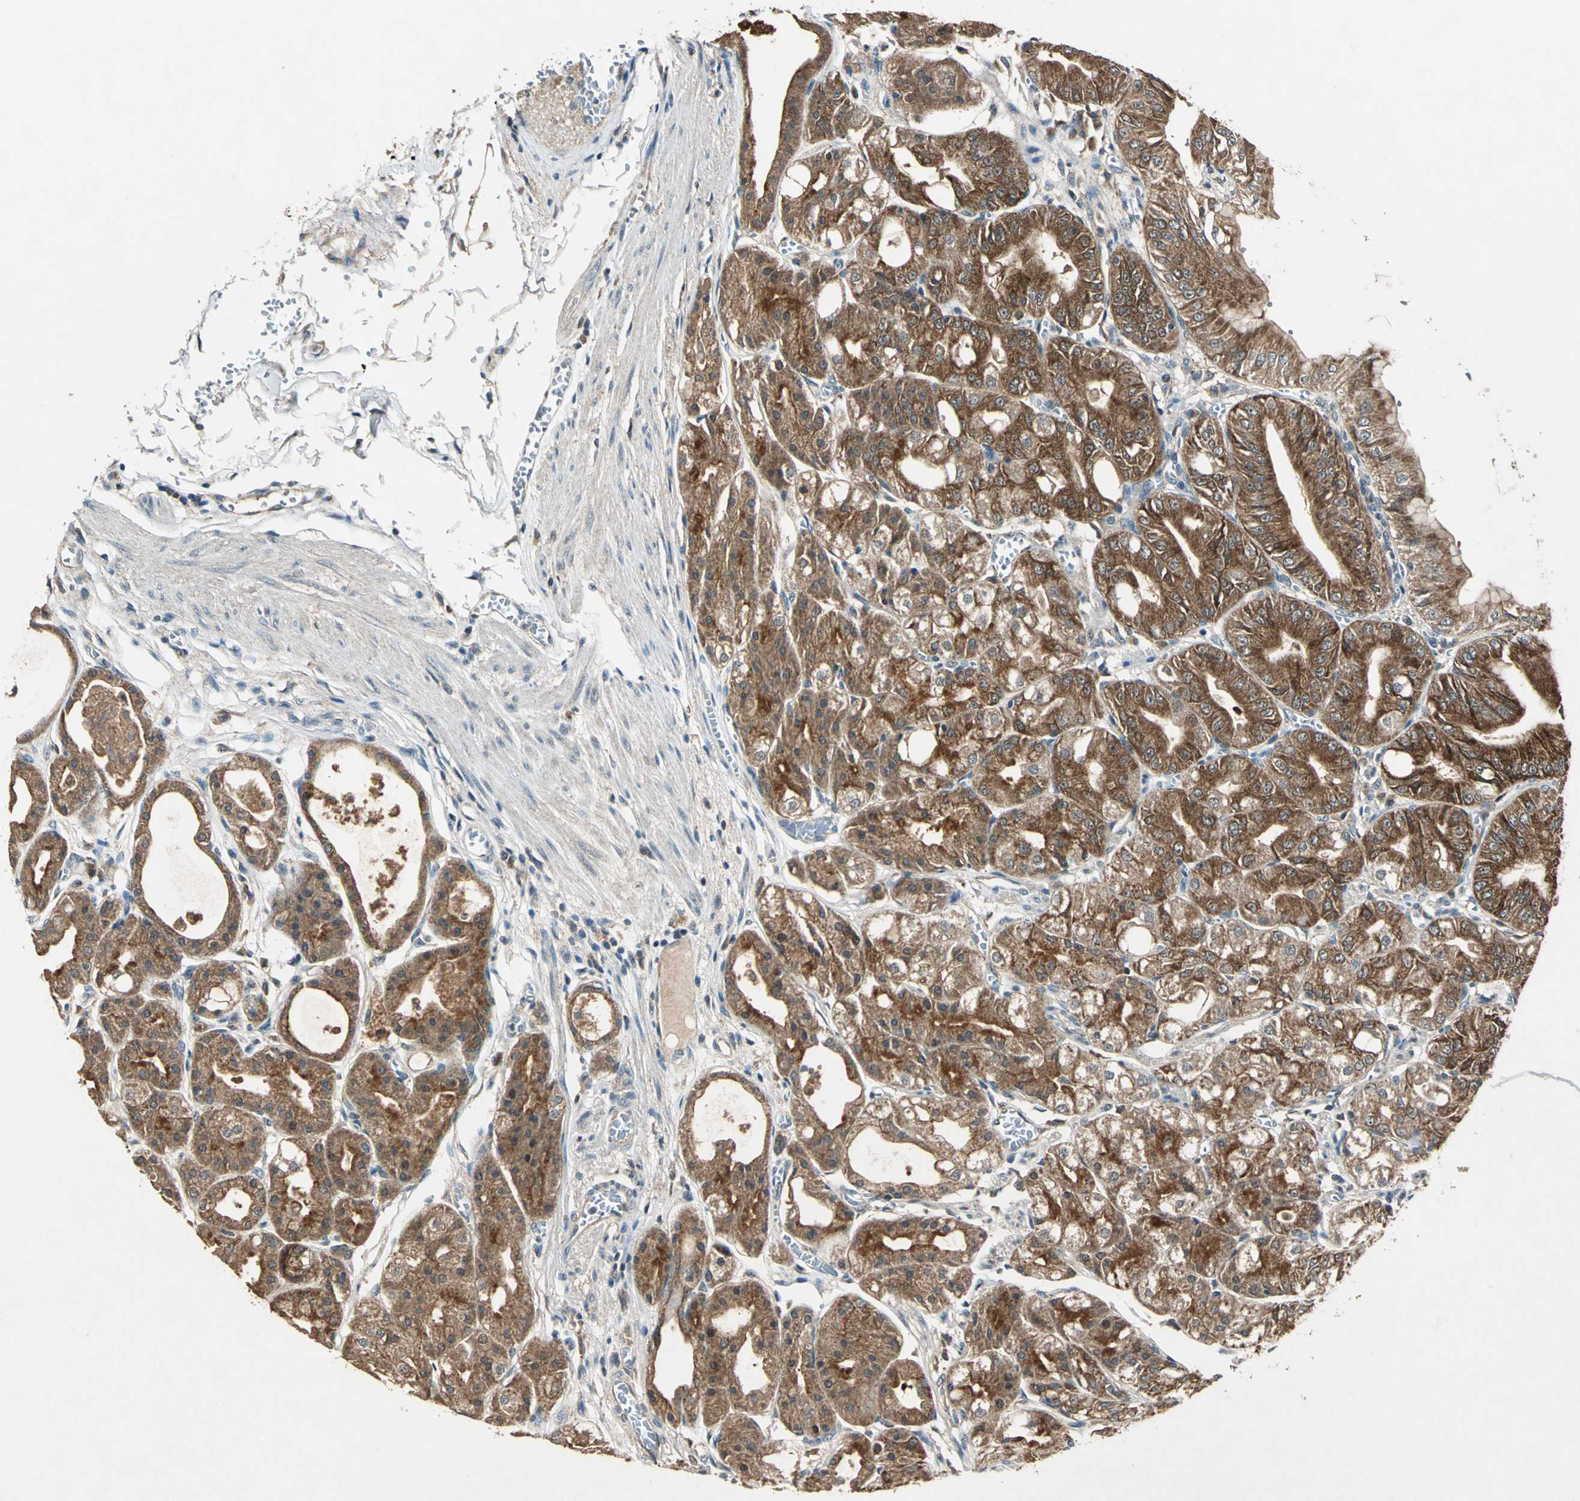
{"staining": {"intensity": "strong", "quantity": ">75%", "location": "cytoplasmic/membranous"}, "tissue": "stomach", "cell_type": "Glandular cells", "image_type": "normal", "snomed": [{"axis": "morphology", "description": "Normal tissue, NOS"}, {"axis": "topography", "description": "Stomach, lower"}], "caption": "Immunohistochemistry (IHC) (DAB (3,3'-diaminobenzidine)) staining of unremarkable human stomach reveals strong cytoplasmic/membranous protein staining in about >75% of glandular cells.", "gene": "AHSA1", "patient": {"sex": "male", "age": 71}}